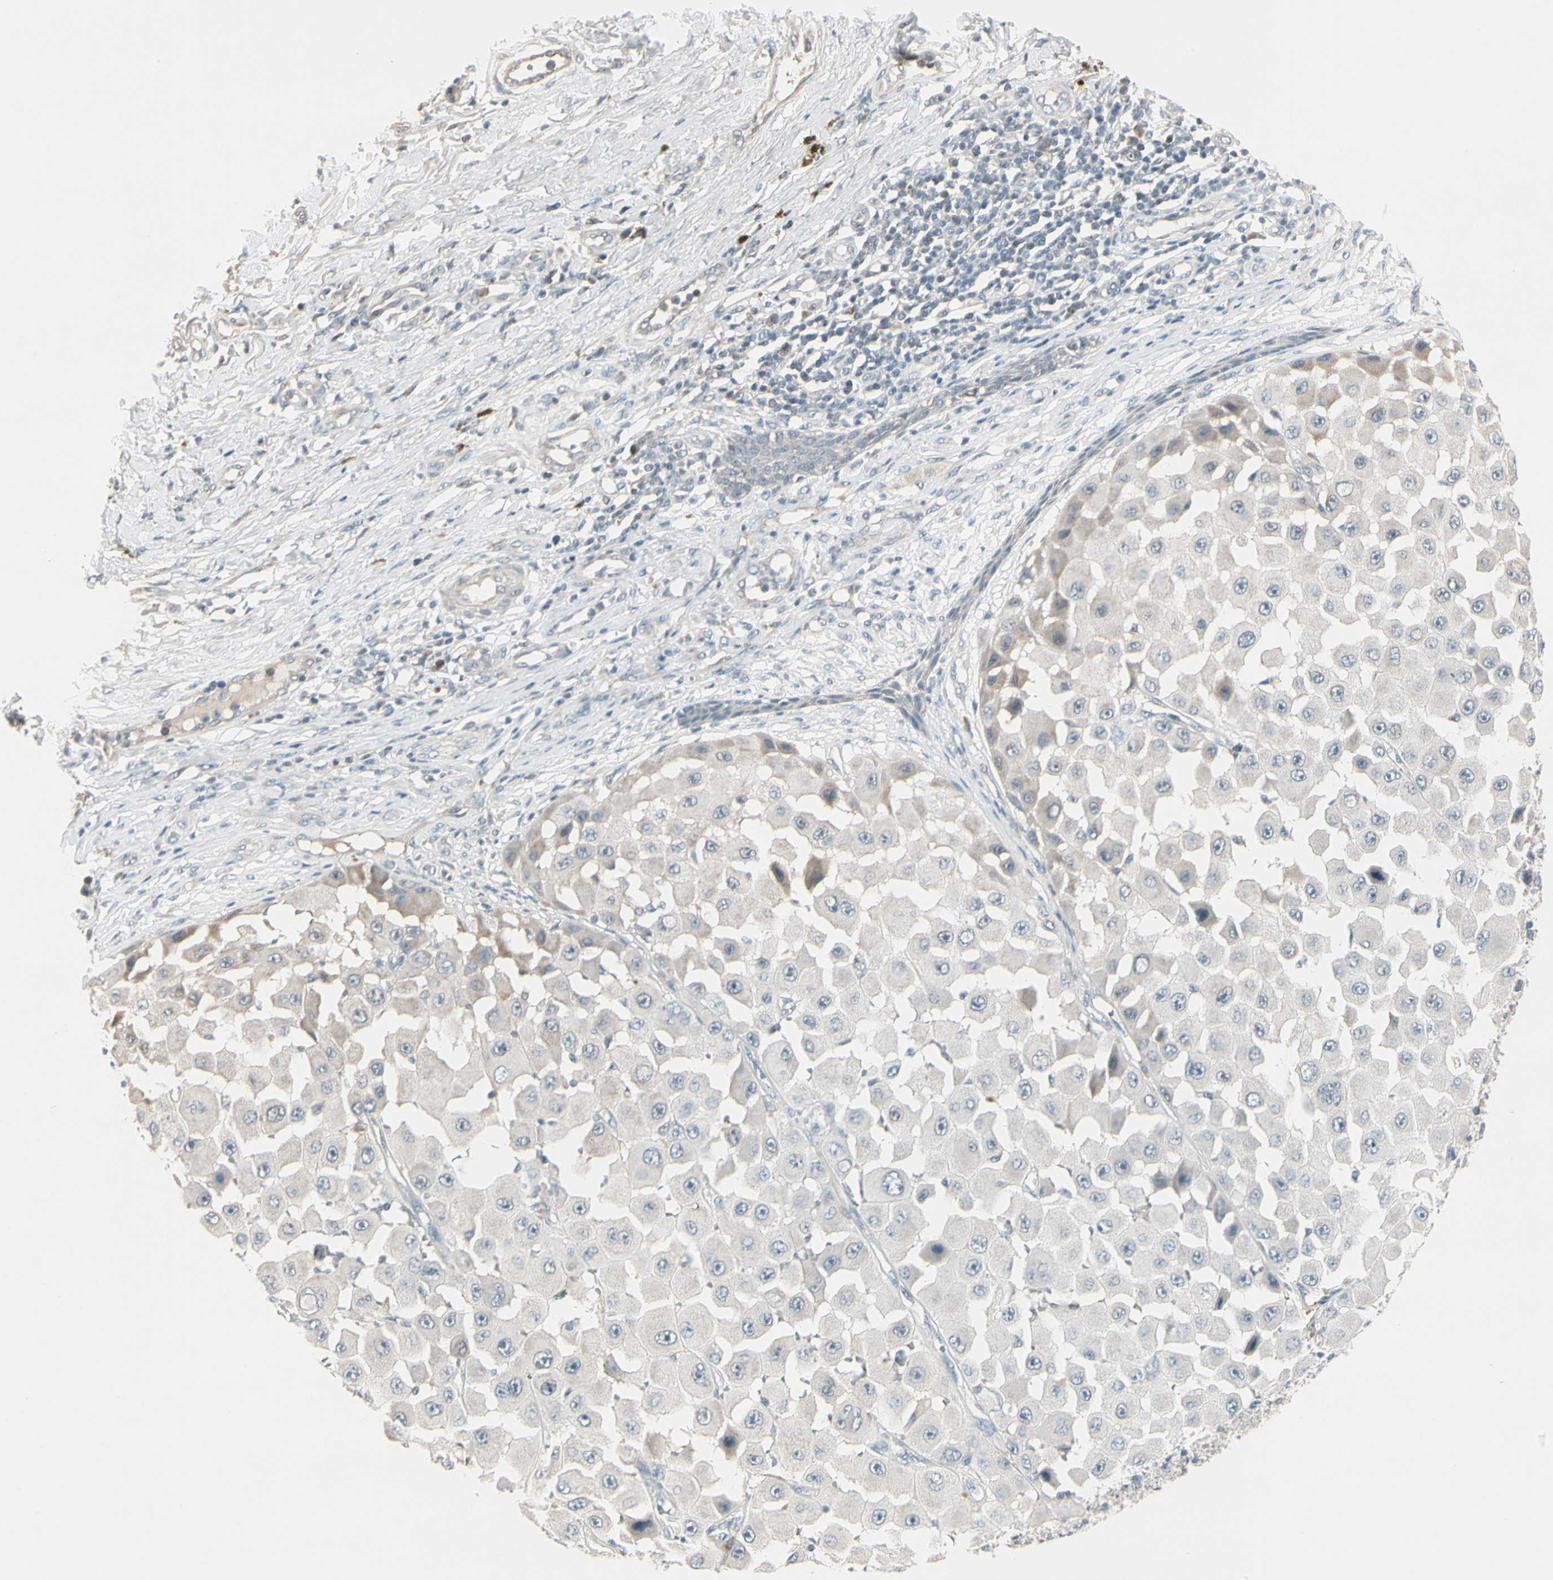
{"staining": {"intensity": "negative", "quantity": "none", "location": "none"}, "tissue": "melanoma", "cell_type": "Tumor cells", "image_type": "cancer", "snomed": [{"axis": "morphology", "description": "Malignant melanoma, NOS"}, {"axis": "topography", "description": "Skin"}], "caption": "Tumor cells are negative for protein expression in human malignant melanoma. (DAB IHC visualized using brightfield microscopy, high magnification).", "gene": "DMPK", "patient": {"sex": "female", "age": 81}}